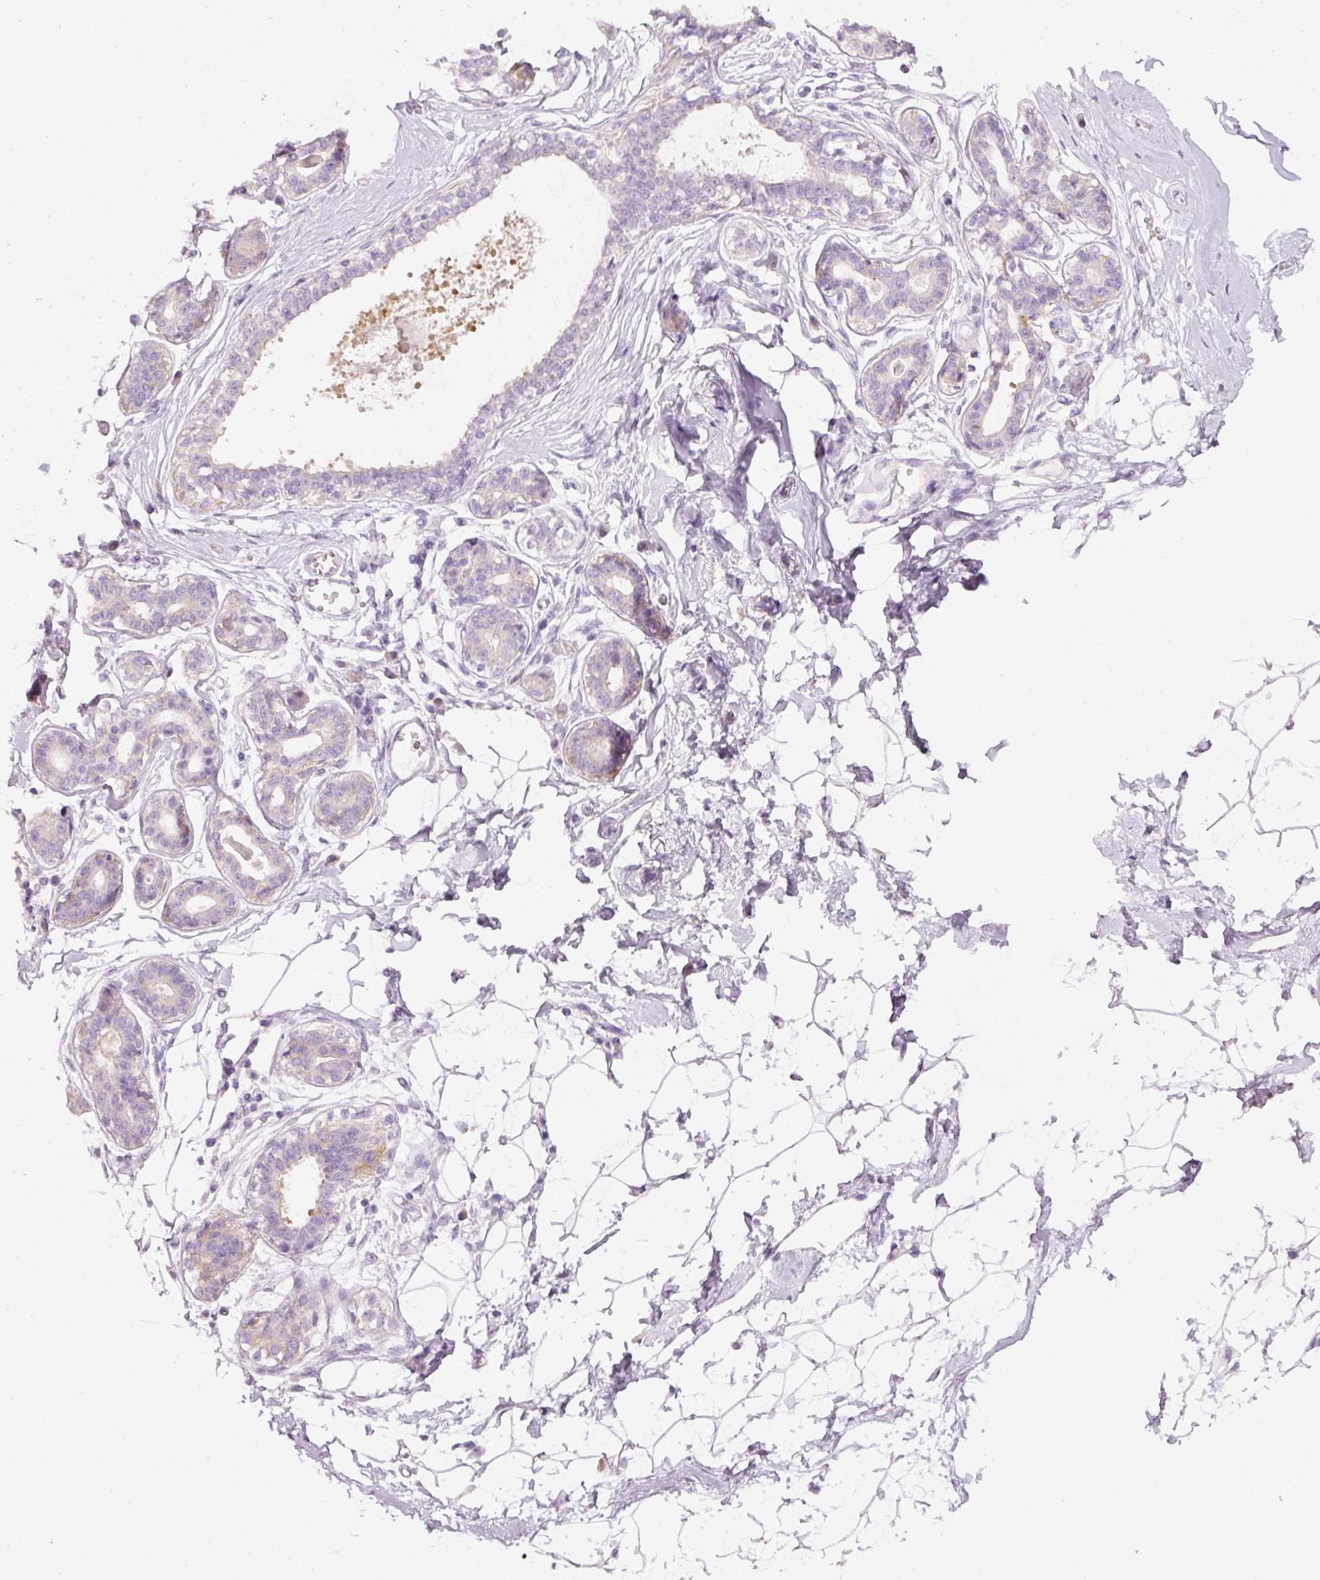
{"staining": {"intensity": "negative", "quantity": "none", "location": "none"}, "tissue": "breast", "cell_type": "Adipocytes", "image_type": "normal", "snomed": [{"axis": "morphology", "description": "Normal tissue, NOS"}, {"axis": "topography", "description": "Breast"}], "caption": "The histopathology image displays no significant positivity in adipocytes of breast.", "gene": "PDXDC1", "patient": {"sex": "female", "age": 45}}